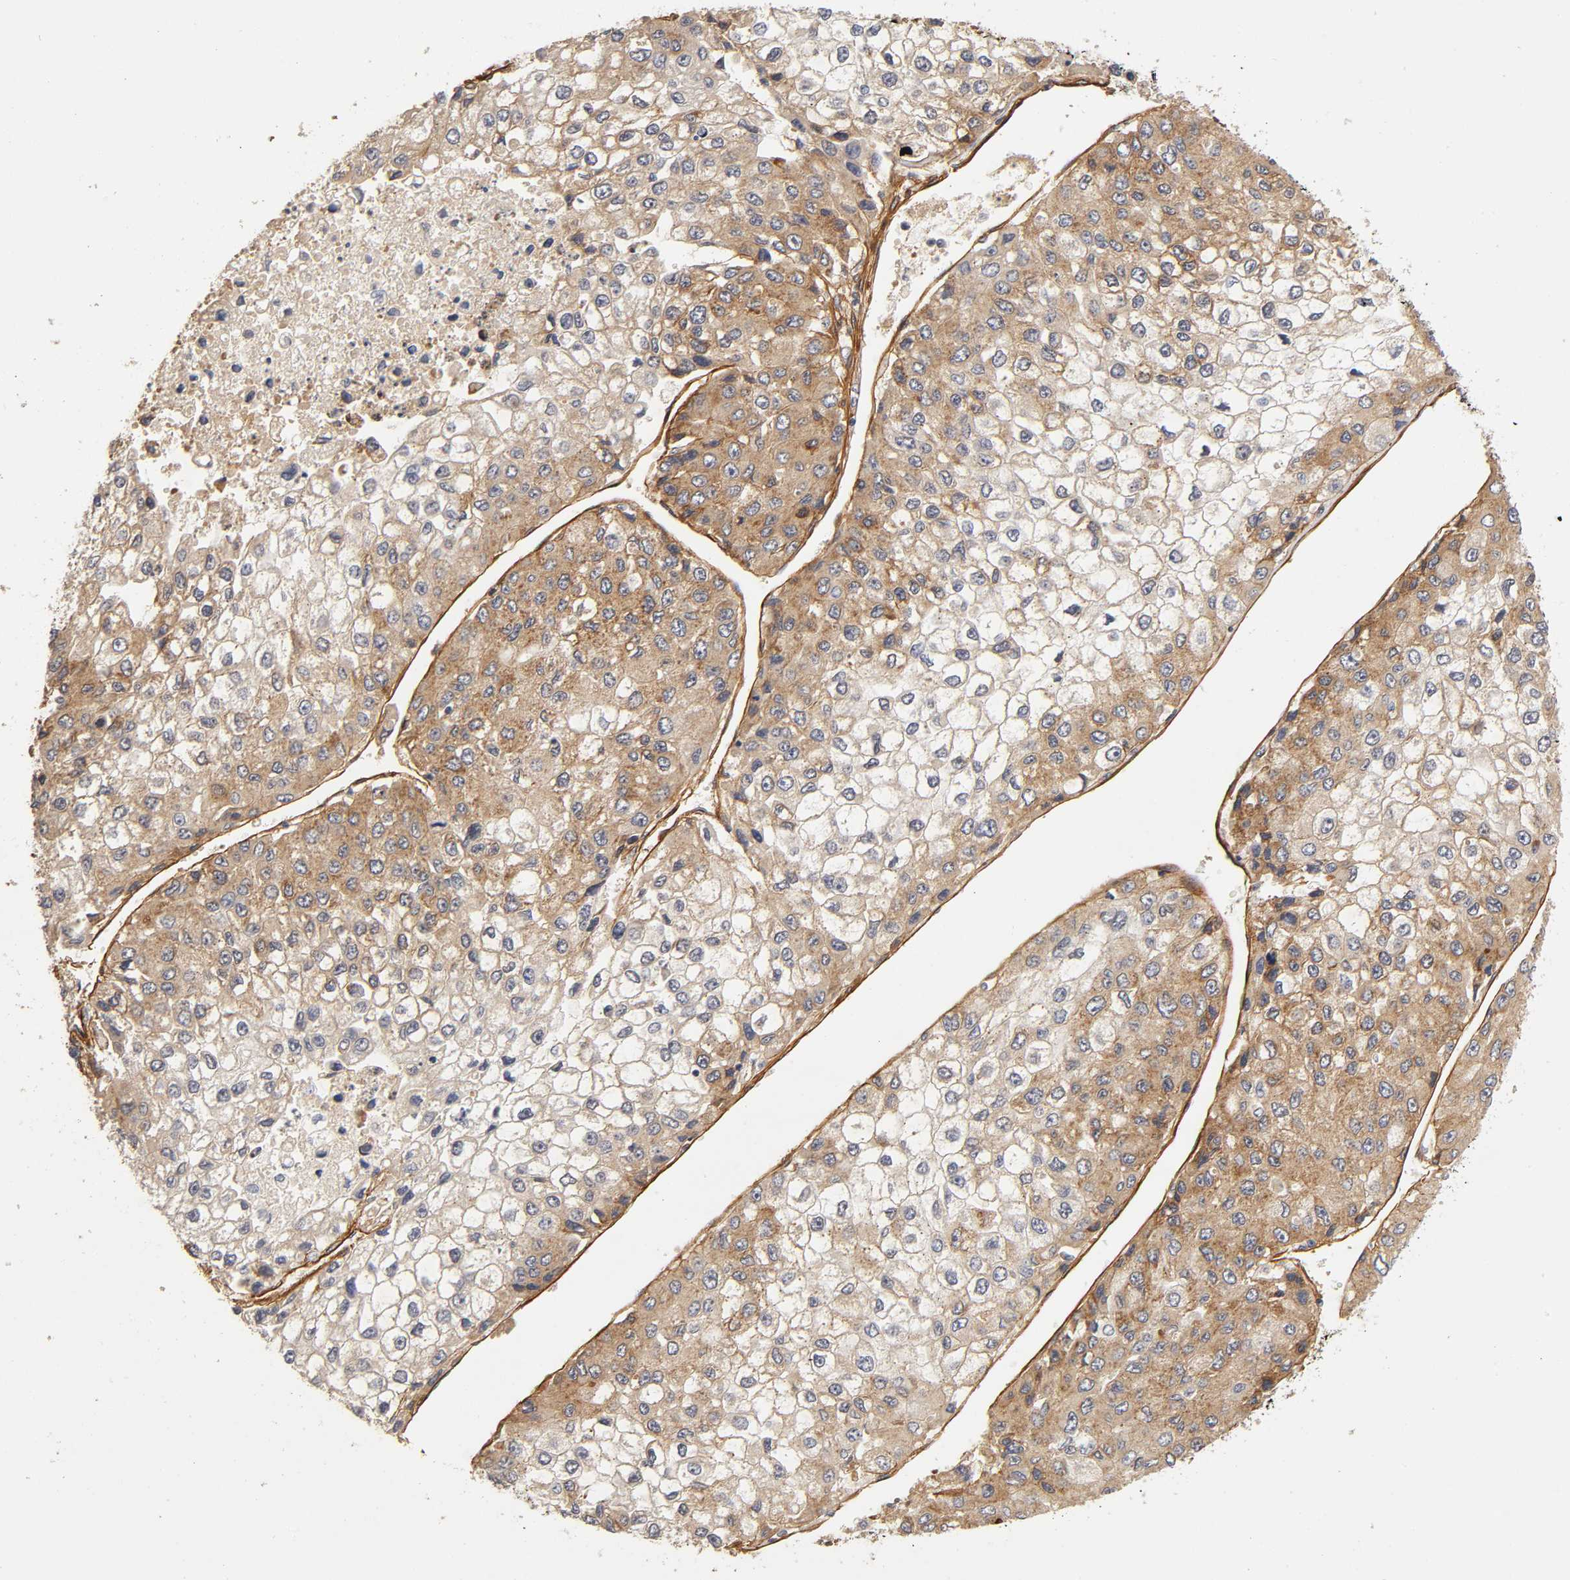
{"staining": {"intensity": "moderate", "quantity": "25%-75%", "location": "cytoplasmic/membranous"}, "tissue": "liver cancer", "cell_type": "Tumor cells", "image_type": "cancer", "snomed": [{"axis": "morphology", "description": "Carcinoma, Hepatocellular, NOS"}, {"axis": "topography", "description": "Liver"}], "caption": "Liver cancer (hepatocellular carcinoma) stained with DAB (3,3'-diaminobenzidine) immunohistochemistry (IHC) shows medium levels of moderate cytoplasmic/membranous staining in approximately 25%-75% of tumor cells.", "gene": "LAMB1", "patient": {"sex": "female", "age": 66}}